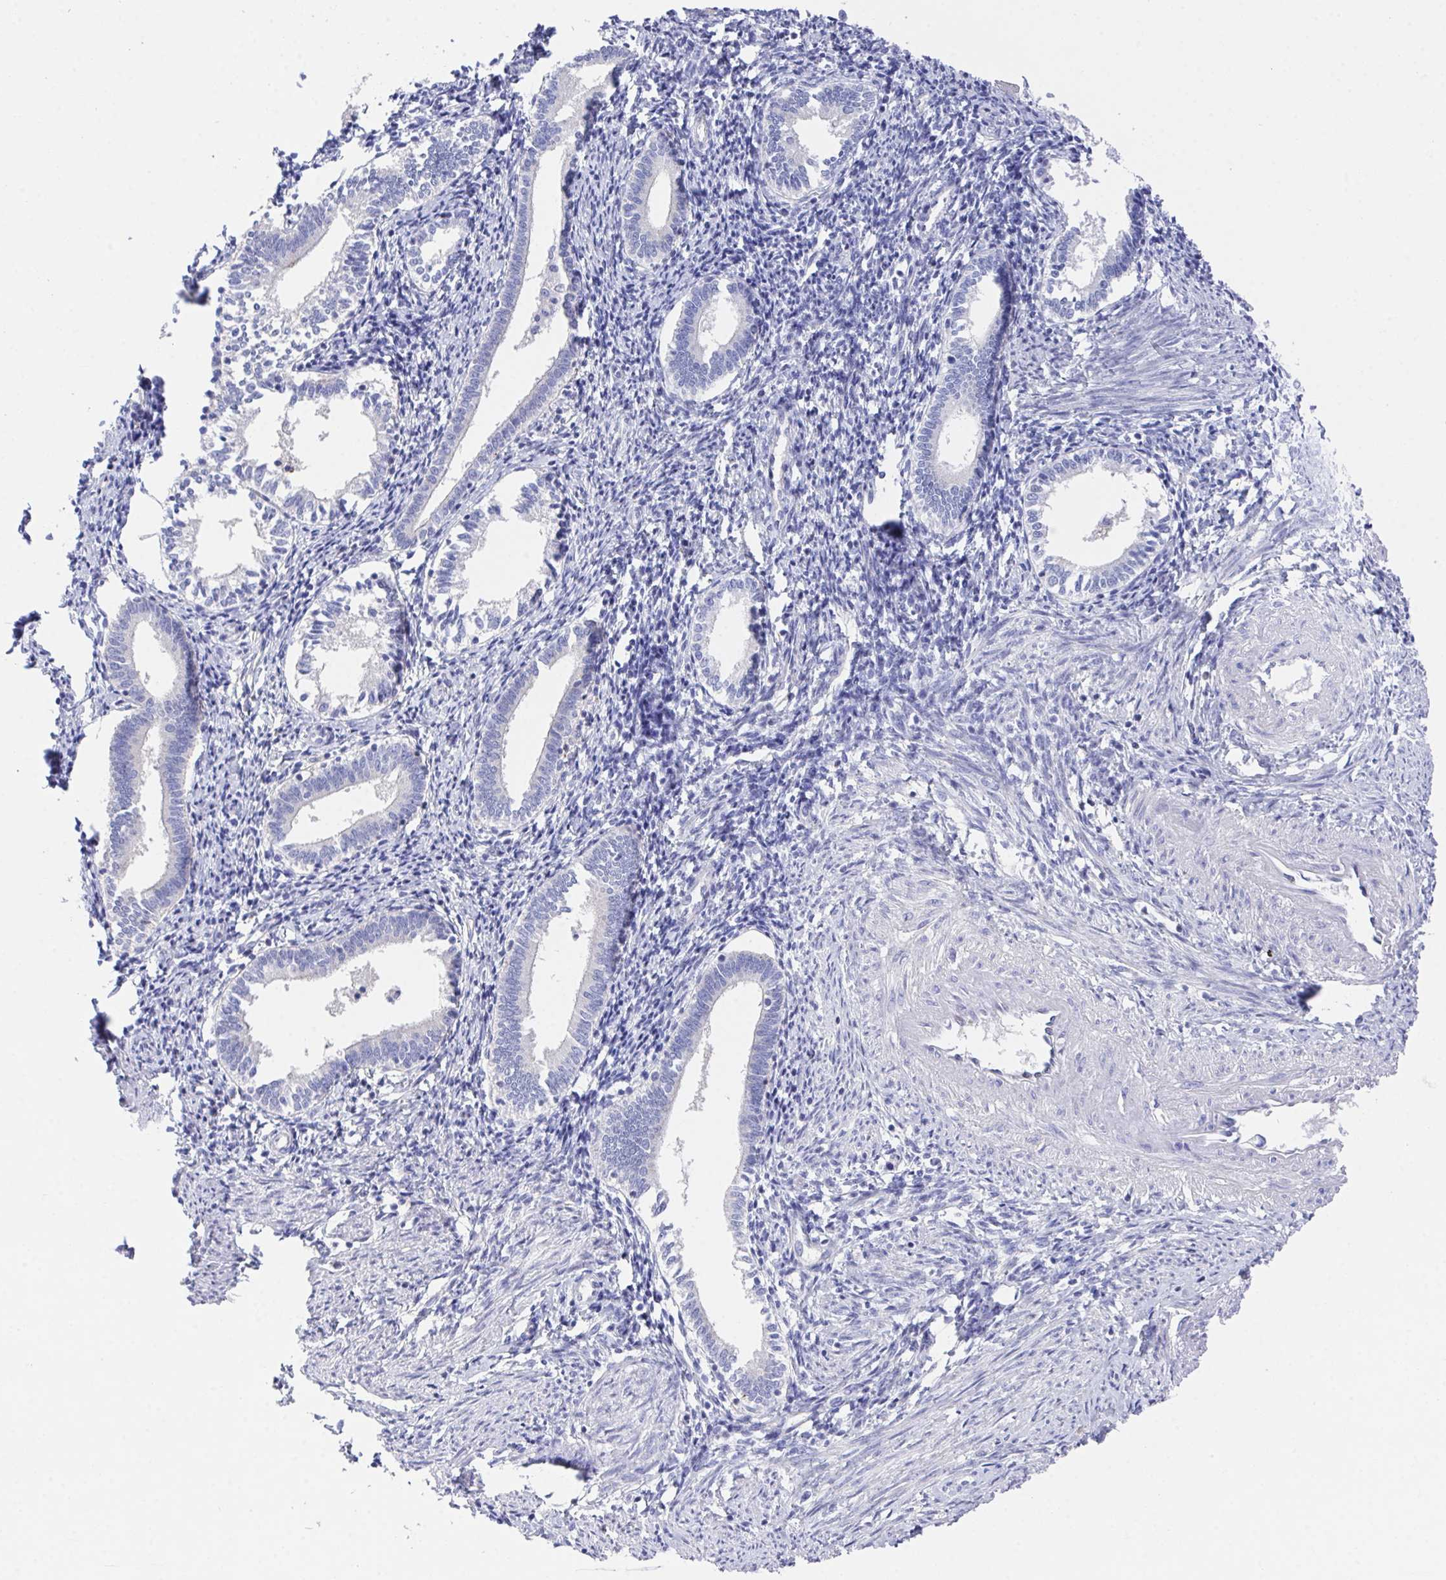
{"staining": {"intensity": "negative", "quantity": "none", "location": "none"}, "tissue": "endometrium", "cell_type": "Cells in endometrial stroma", "image_type": "normal", "snomed": [{"axis": "morphology", "description": "Normal tissue, NOS"}, {"axis": "topography", "description": "Endometrium"}], "caption": "An immunohistochemistry histopathology image of unremarkable endometrium is shown. There is no staining in cells in endometrial stroma of endometrium. (Brightfield microscopy of DAB (3,3'-diaminobenzidine) IHC at high magnification).", "gene": "PRG3", "patient": {"sex": "female", "age": 41}}